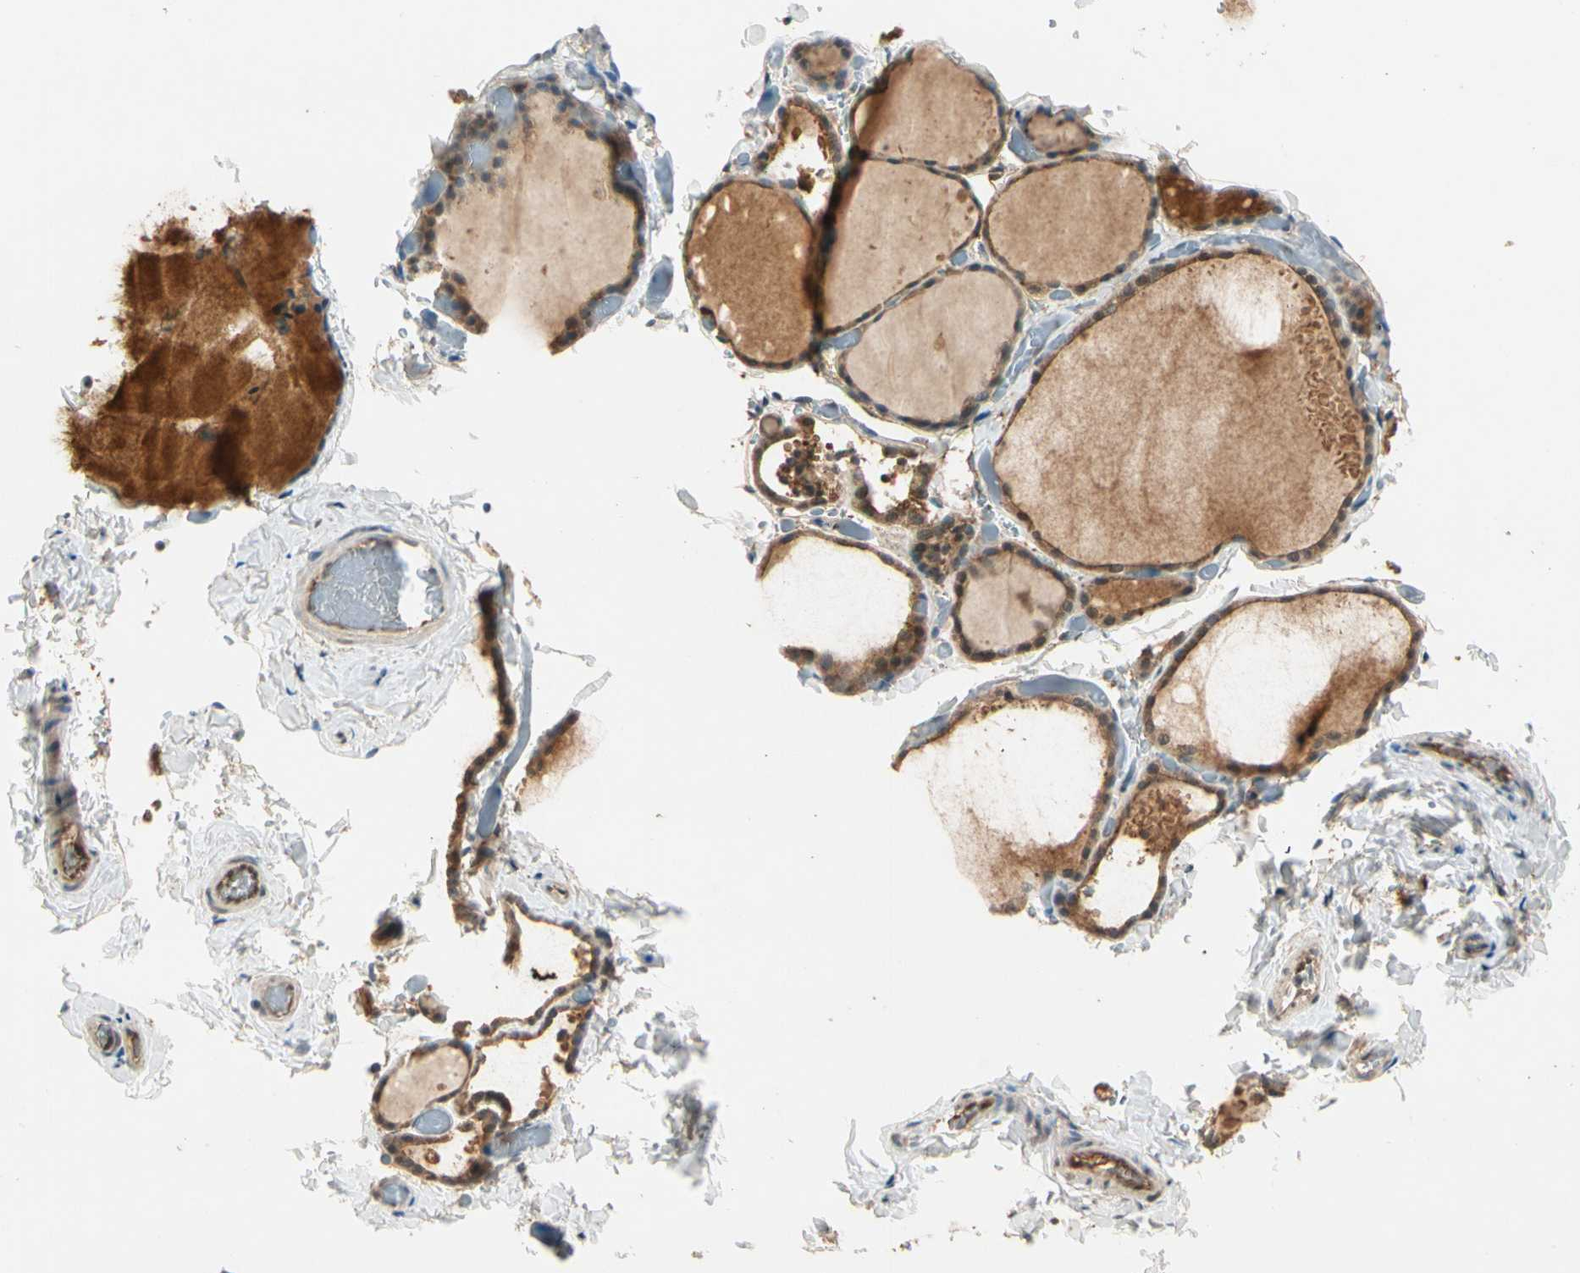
{"staining": {"intensity": "strong", "quantity": ">75%", "location": "cytoplasmic/membranous"}, "tissue": "thyroid gland", "cell_type": "Glandular cells", "image_type": "normal", "snomed": [{"axis": "morphology", "description": "Normal tissue, NOS"}, {"axis": "topography", "description": "Thyroid gland"}], "caption": "A histopathology image of thyroid gland stained for a protein displays strong cytoplasmic/membranous brown staining in glandular cells.", "gene": "MAPK1", "patient": {"sex": "female", "age": 22}}